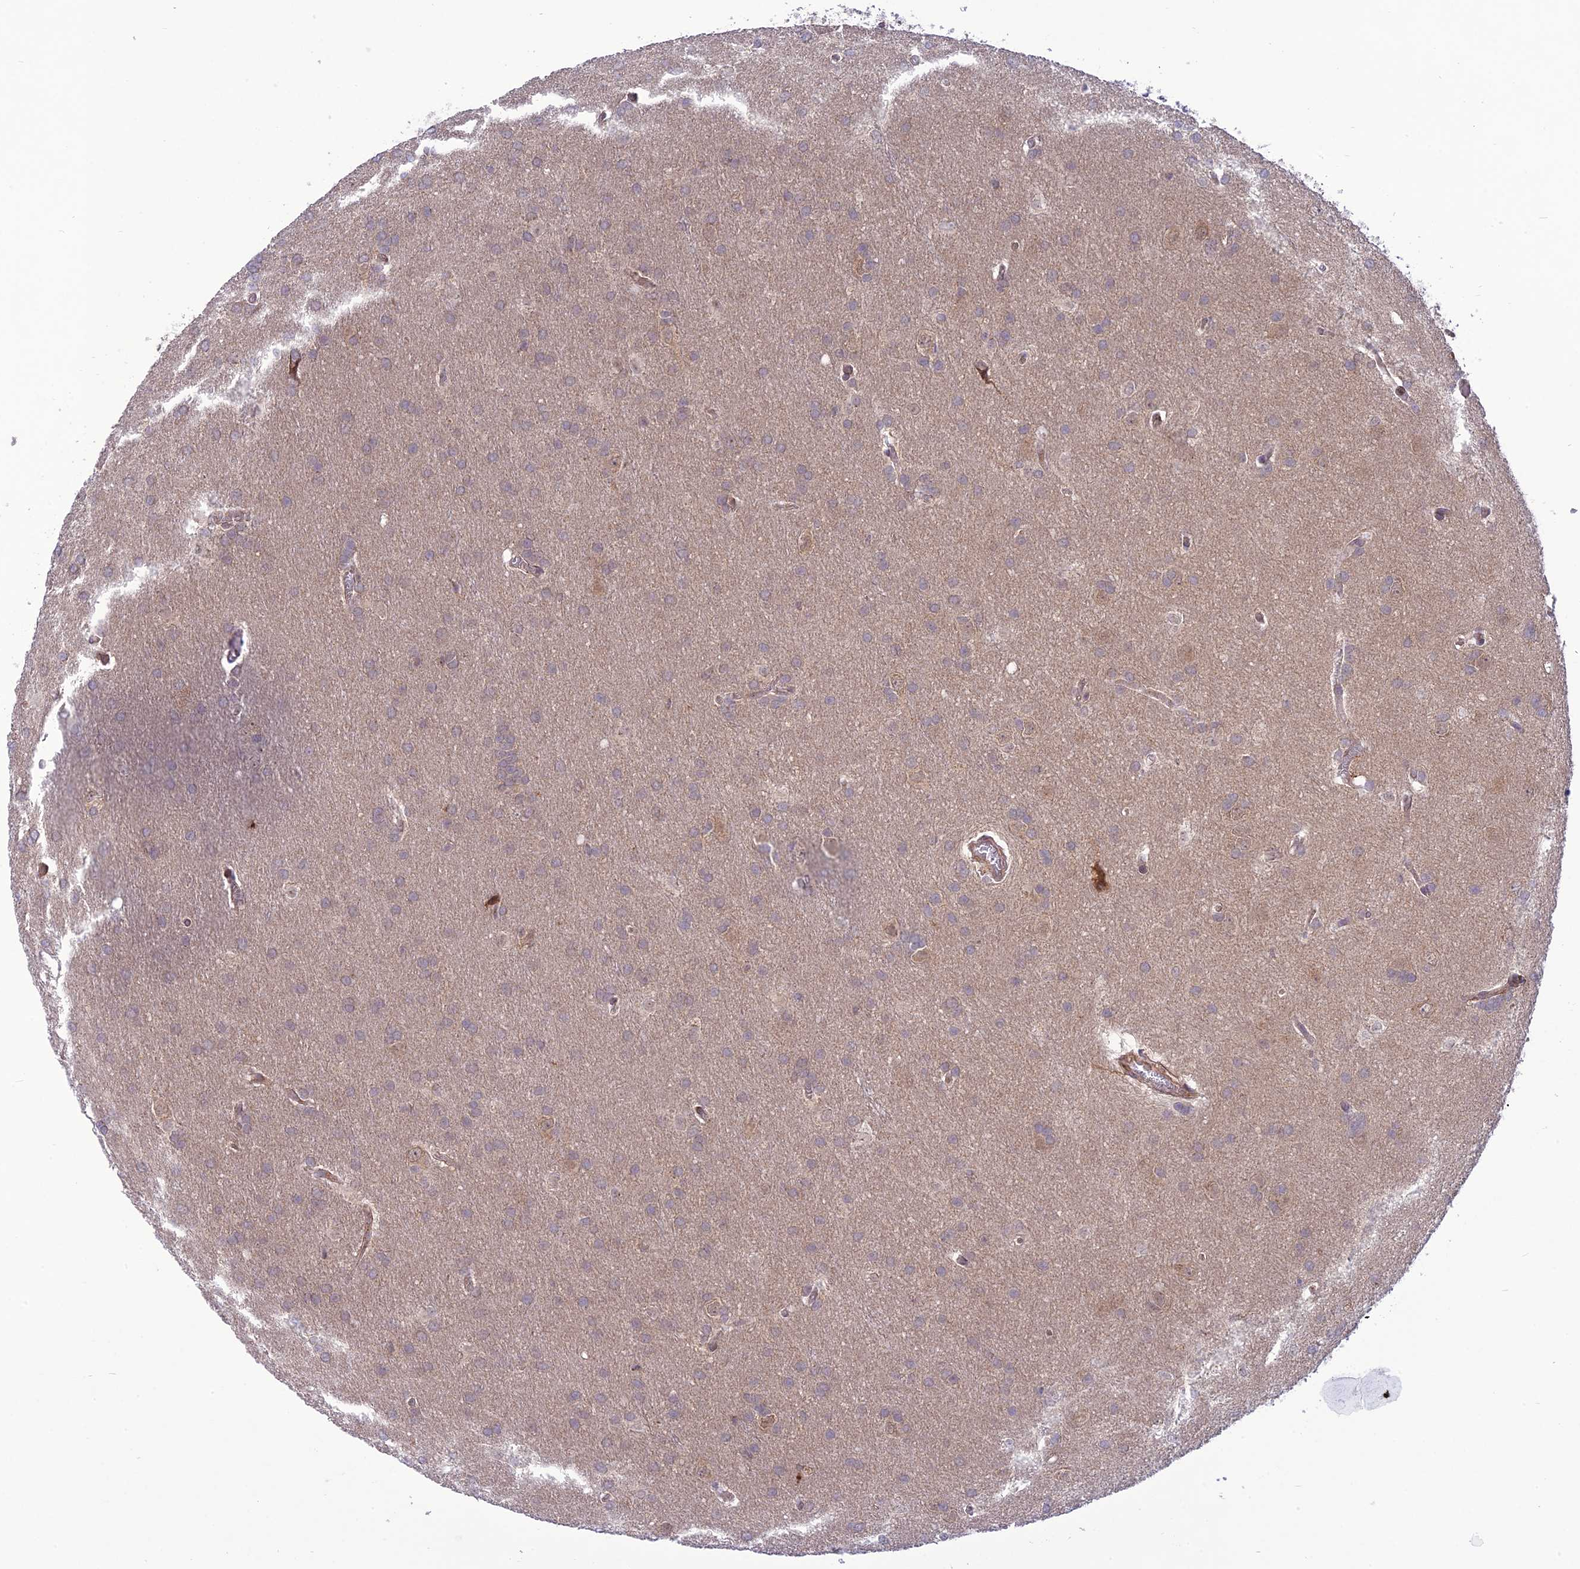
{"staining": {"intensity": "weak", "quantity": "25%-75%", "location": "cytoplasmic/membranous"}, "tissue": "glioma", "cell_type": "Tumor cells", "image_type": "cancer", "snomed": [{"axis": "morphology", "description": "Glioma, malignant, Low grade"}, {"axis": "topography", "description": "Brain"}], "caption": "Malignant low-grade glioma tissue exhibits weak cytoplasmic/membranous expression in approximately 25%-75% of tumor cells", "gene": "UROS", "patient": {"sex": "female", "age": 32}}